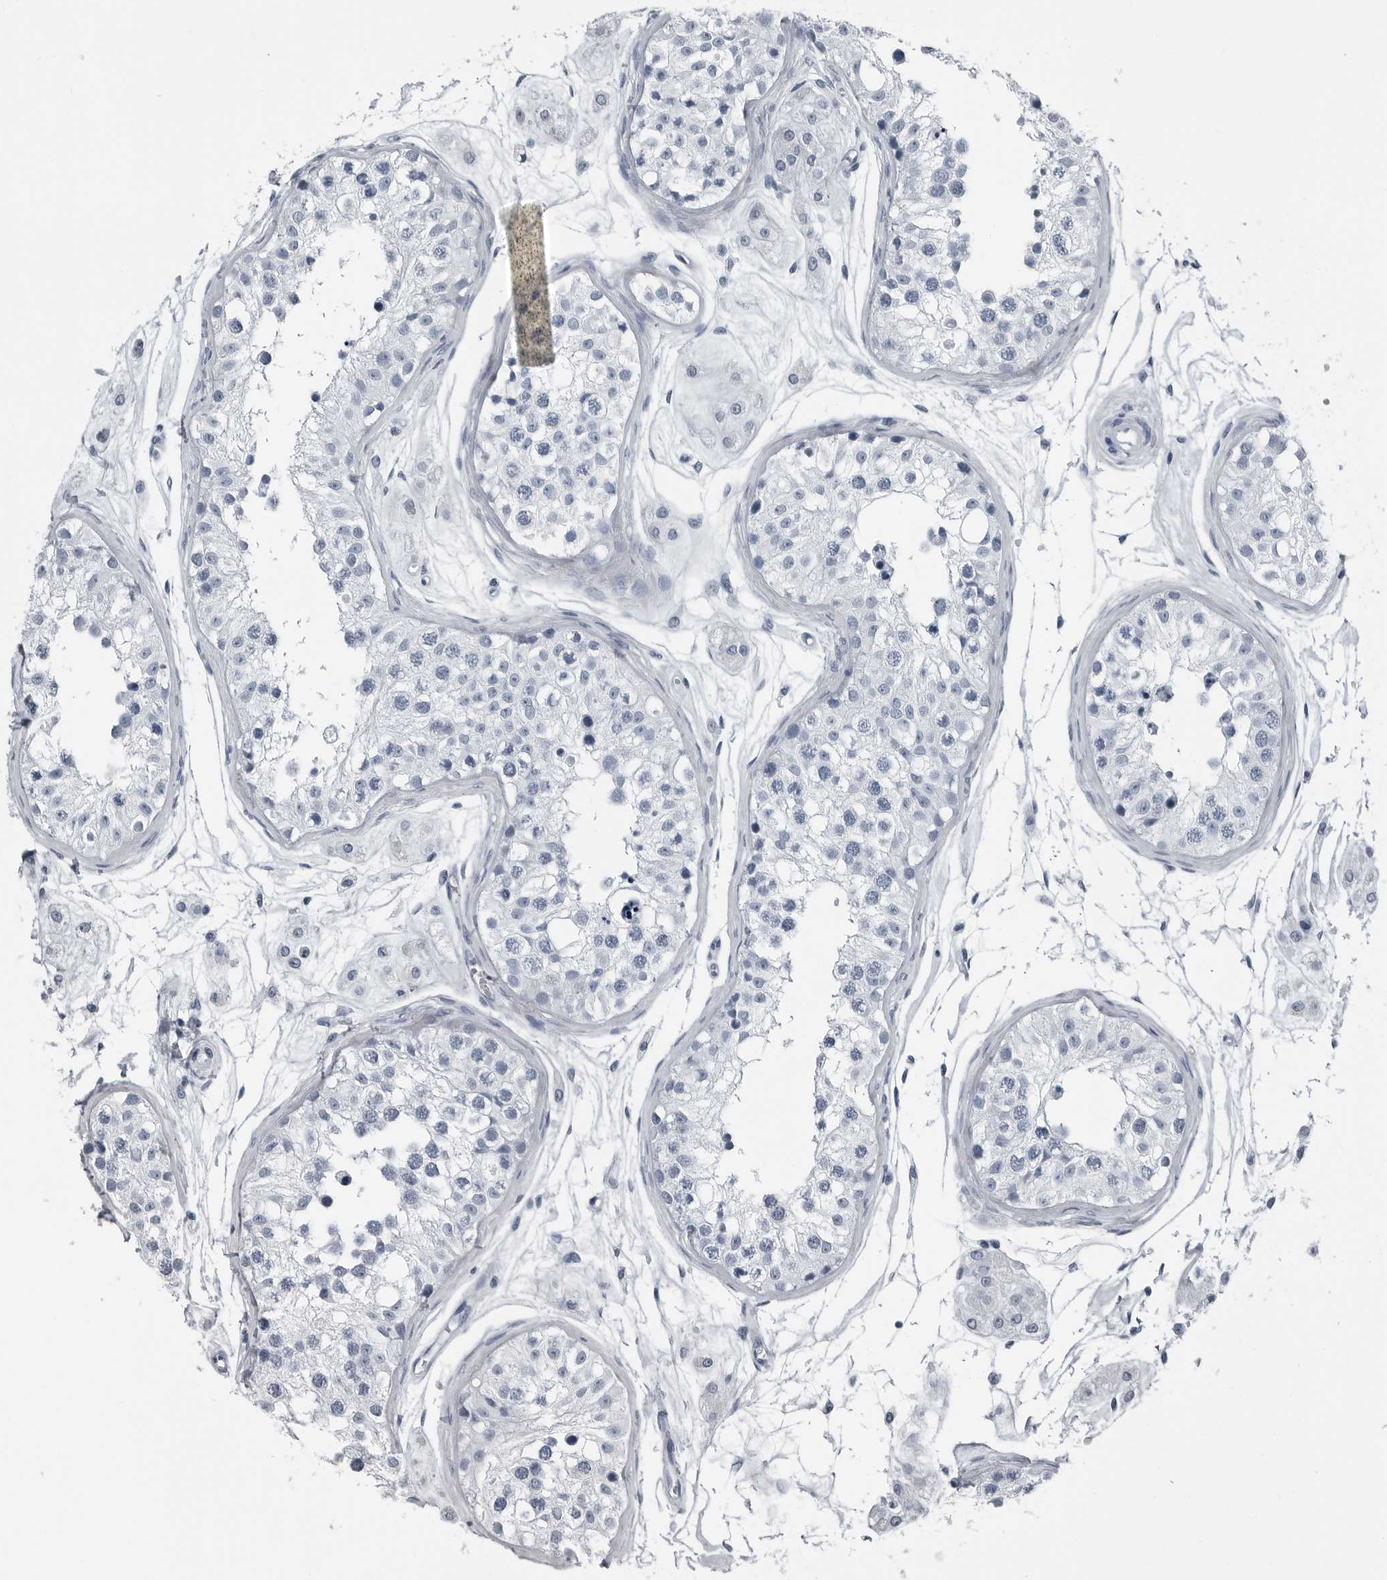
{"staining": {"intensity": "negative", "quantity": "none", "location": "none"}, "tissue": "testis", "cell_type": "Cells in seminiferous ducts", "image_type": "normal", "snomed": [{"axis": "morphology", "description": "Normal tissue, NOS"}, {"axis": "morphology", "description": "Adenocarcinoma, metastatic, NOS"}, {"axis": "topography", "description": "Testis"}], "caption": "High magnification brightfield microscopy of benign testis stained with DAB (brown) and counterstained with hematoxylin (blue): cells in seminiferous ducts show no significant expression. (DAB (3,3'-diaminobenzidine) immunohistochemistry with hematoxylin counter stain).", "gene": "SPINK1", "patient": {"sex": "male", "age": 26}}